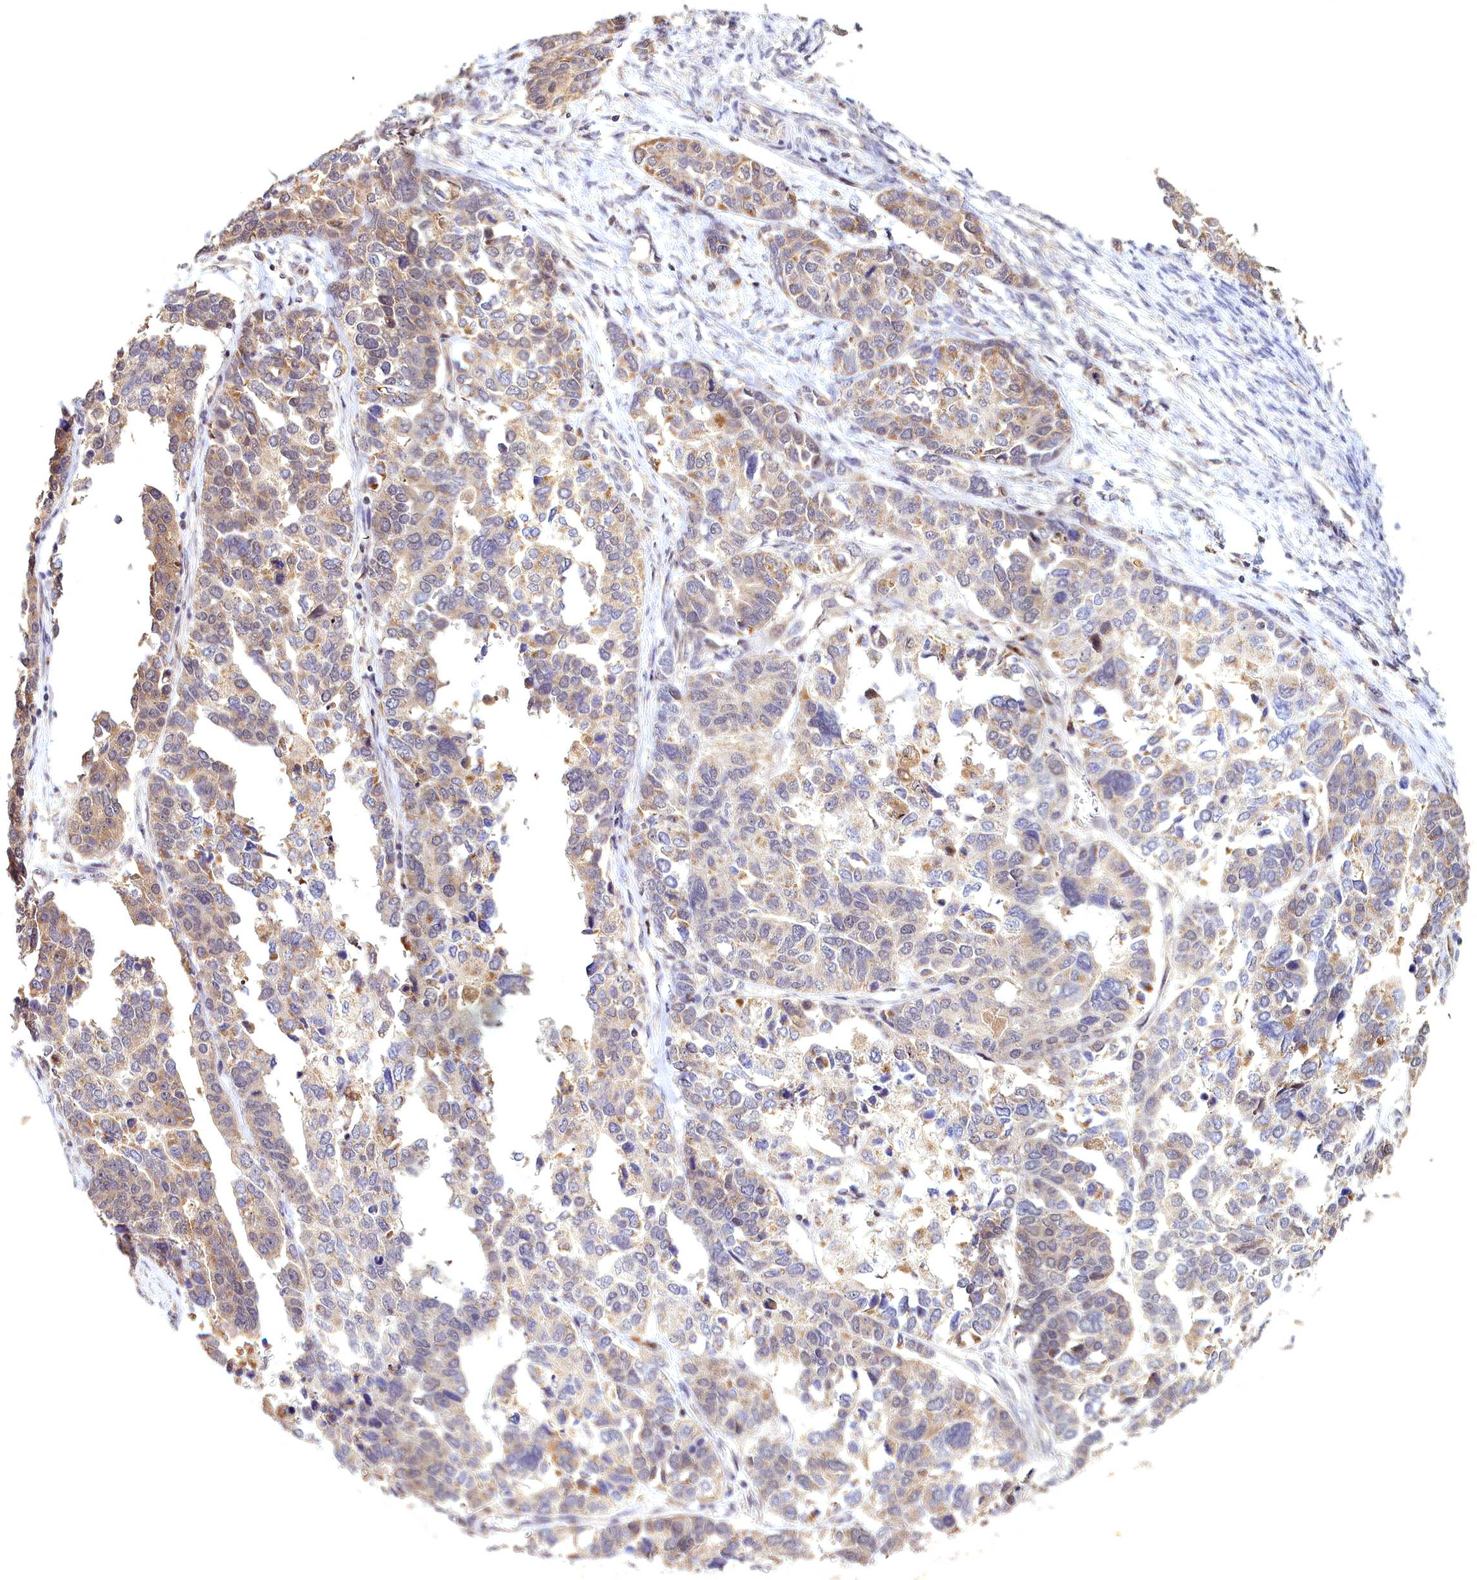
{"staining": {"intensity": "weak", "quantity": "25%-75%", "location": "cytoplasmic/membranous"}, "tissue": "ovarian cancer", "cell_type": "Tumor cells", "image_type": "cancer", "snomed": [{"axis": "morphology", "description": "Cystadenocarcinoma, serous, NOS"}, {"axis": "topography", "description": "Ovary"}], "caption": "Ovarian cancer tissue reveals weak cytoplasmic/membranous positivity in approximately 25%-75% of tumor cells, visualized by immunohistochemistry.", "gene": "EPB41L4B", "patient": {"sex": "female", "age": 44}}